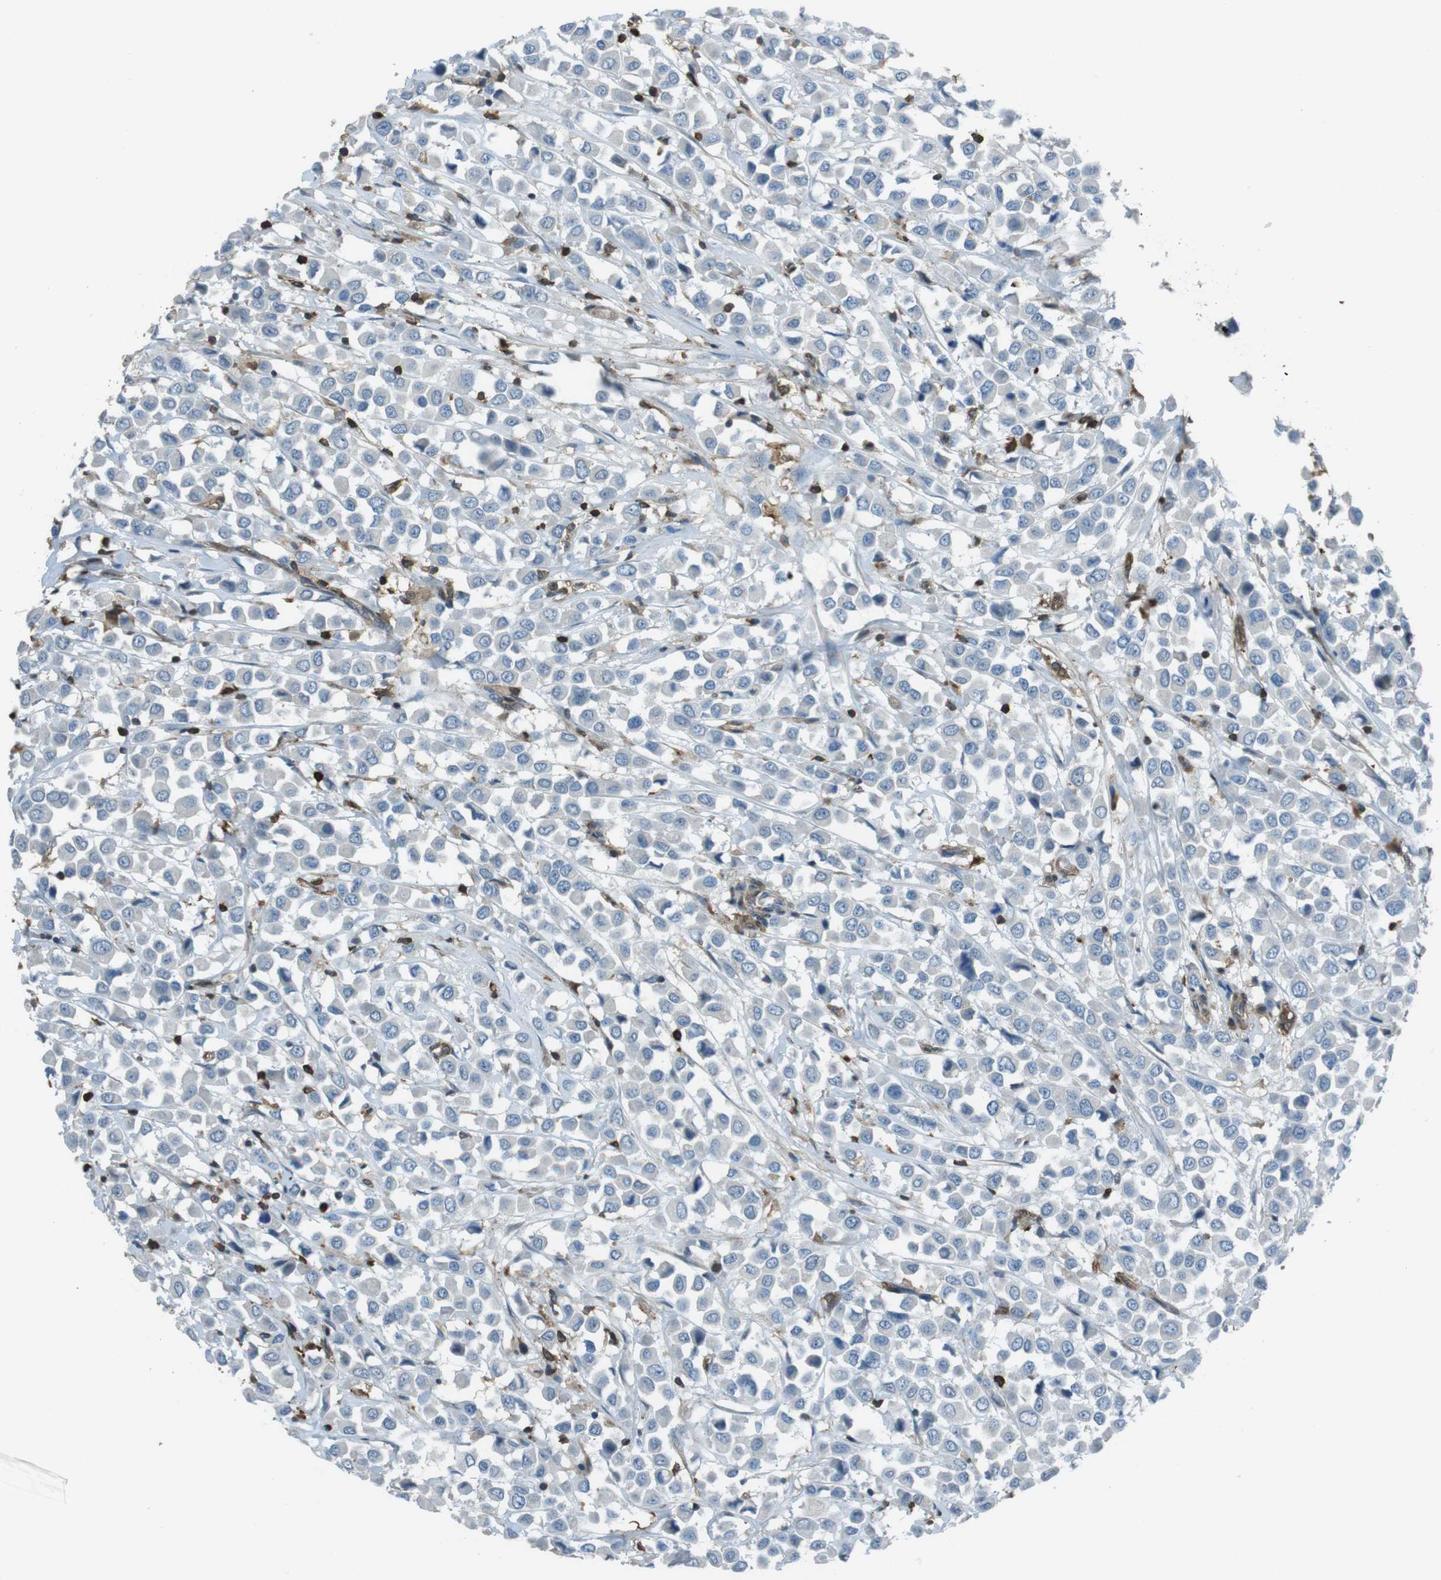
{"staining": {"intensity": "negative", "quantity": "none", "location": "none"}, "tissue": "breast cancer", "cell_type": "Tumor cells", "image_type": "cancer", "snomed": [{"axis": "morphology", "description": "Duct carcinoma"}, {"axis": "topography", "description": "Breast"}], "caption": "IHC micrograph of breast intraductal carcinoma stained for a protein (brown), which shows no positivity in tumor cells. The staining is performed using DAB brown chromogen with nuclei counter-stained in using hematoxylin.", "gene": "TWSG1", "patient": {"sex": "female", "age": 61}}